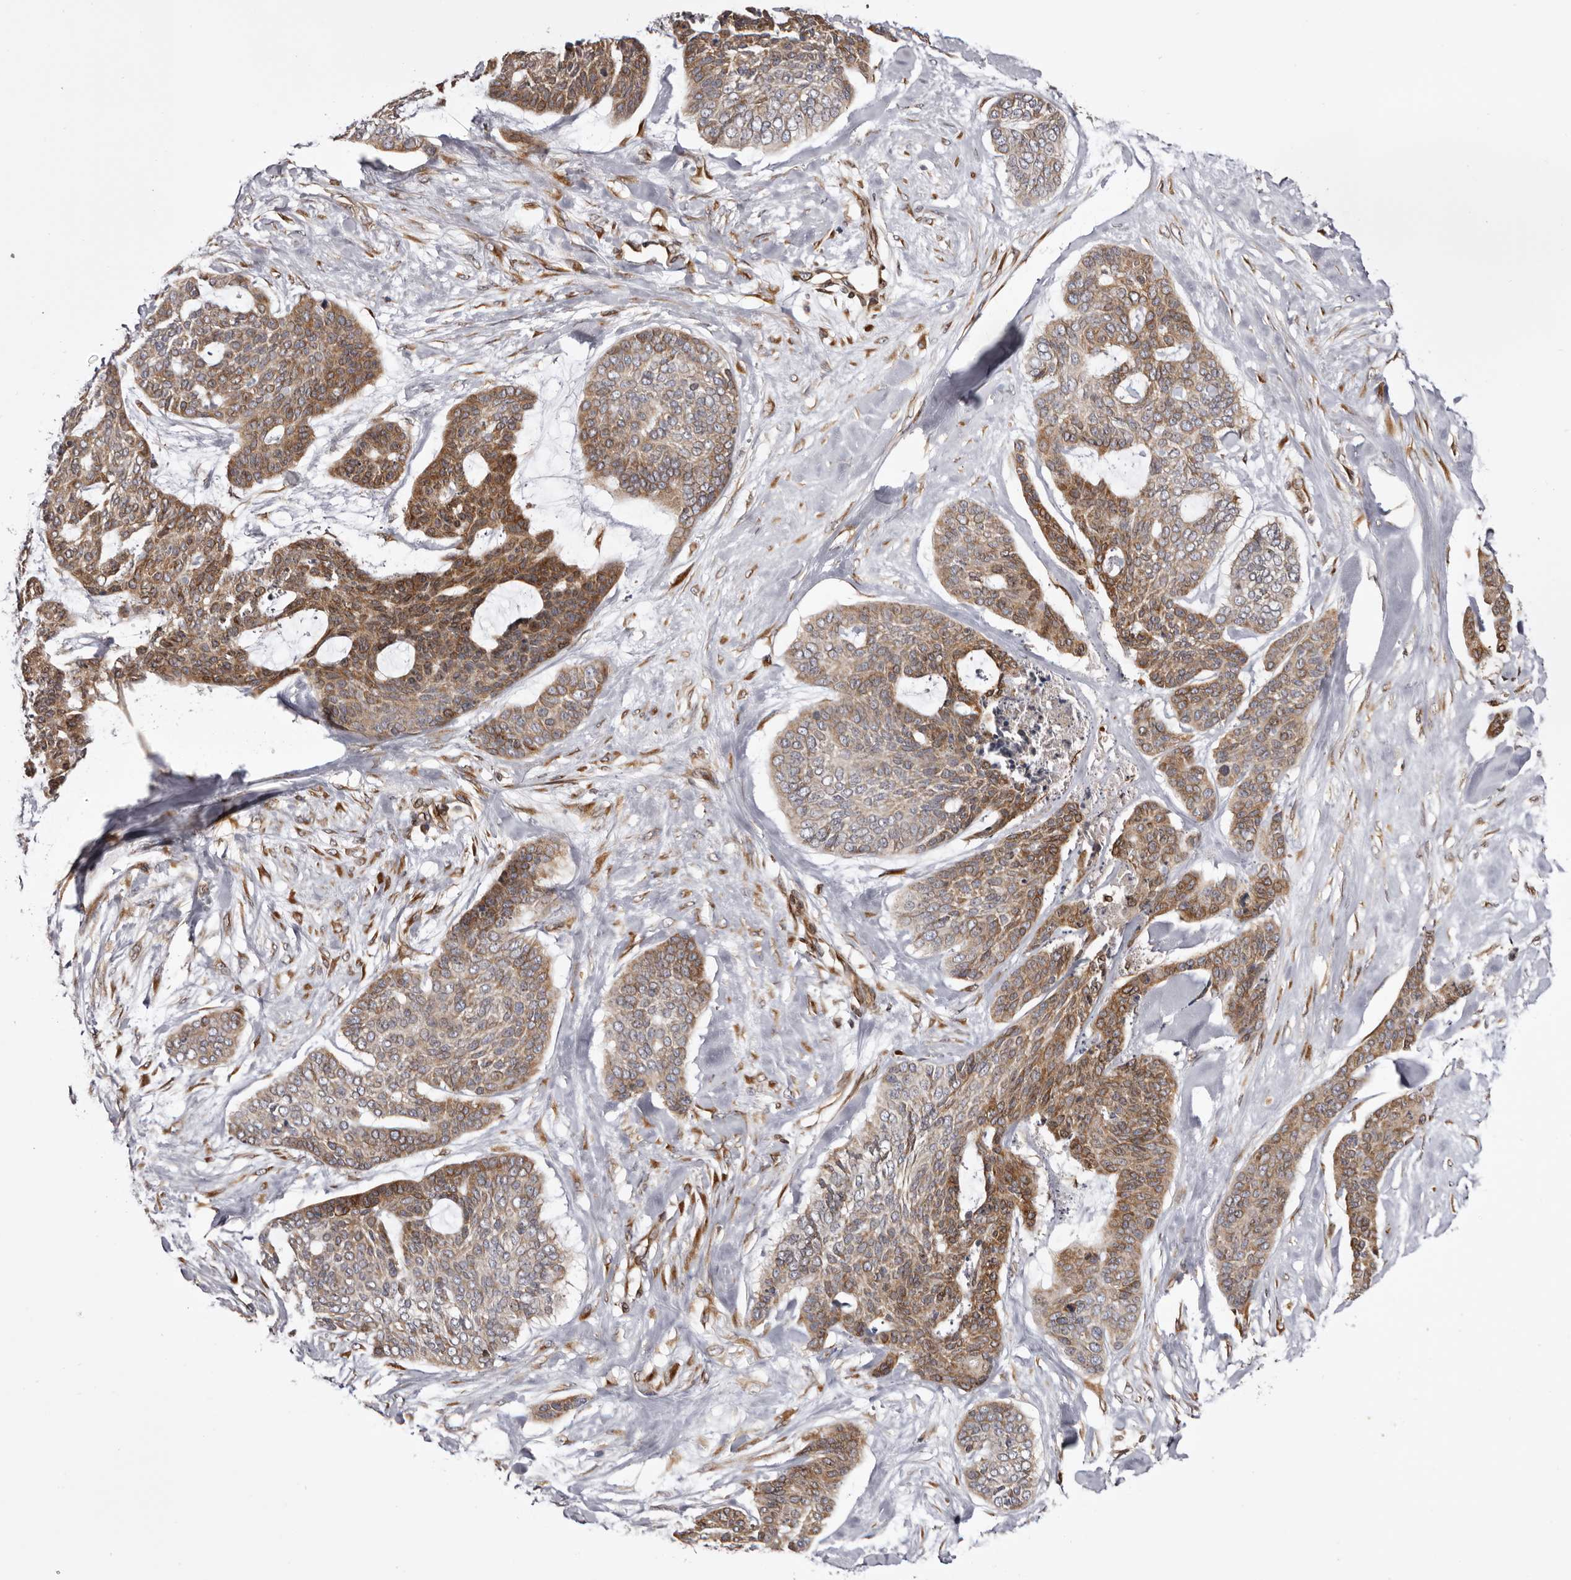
{"staining": {"intensity": "moderate", "quantity": ">75%", "location": "cytoplasmic/membranous"}, "tissue": "skin cancer", "cell_type": "Tumor cells", "image_type": "cancer", "snomed": [{"axis": "morphology", "description": "Basal cell carcinoma"}, {"axis": "topography", "description": "Skin"}], "caption": "A medium amount of moderate cytoplasmic/membranous positivity is seen in approximately >75% of tumor cells in basal cell carcinoma (skin) tissue.", "gene": "C4orf3", "patient": {"sex": "female", "age": 64}}